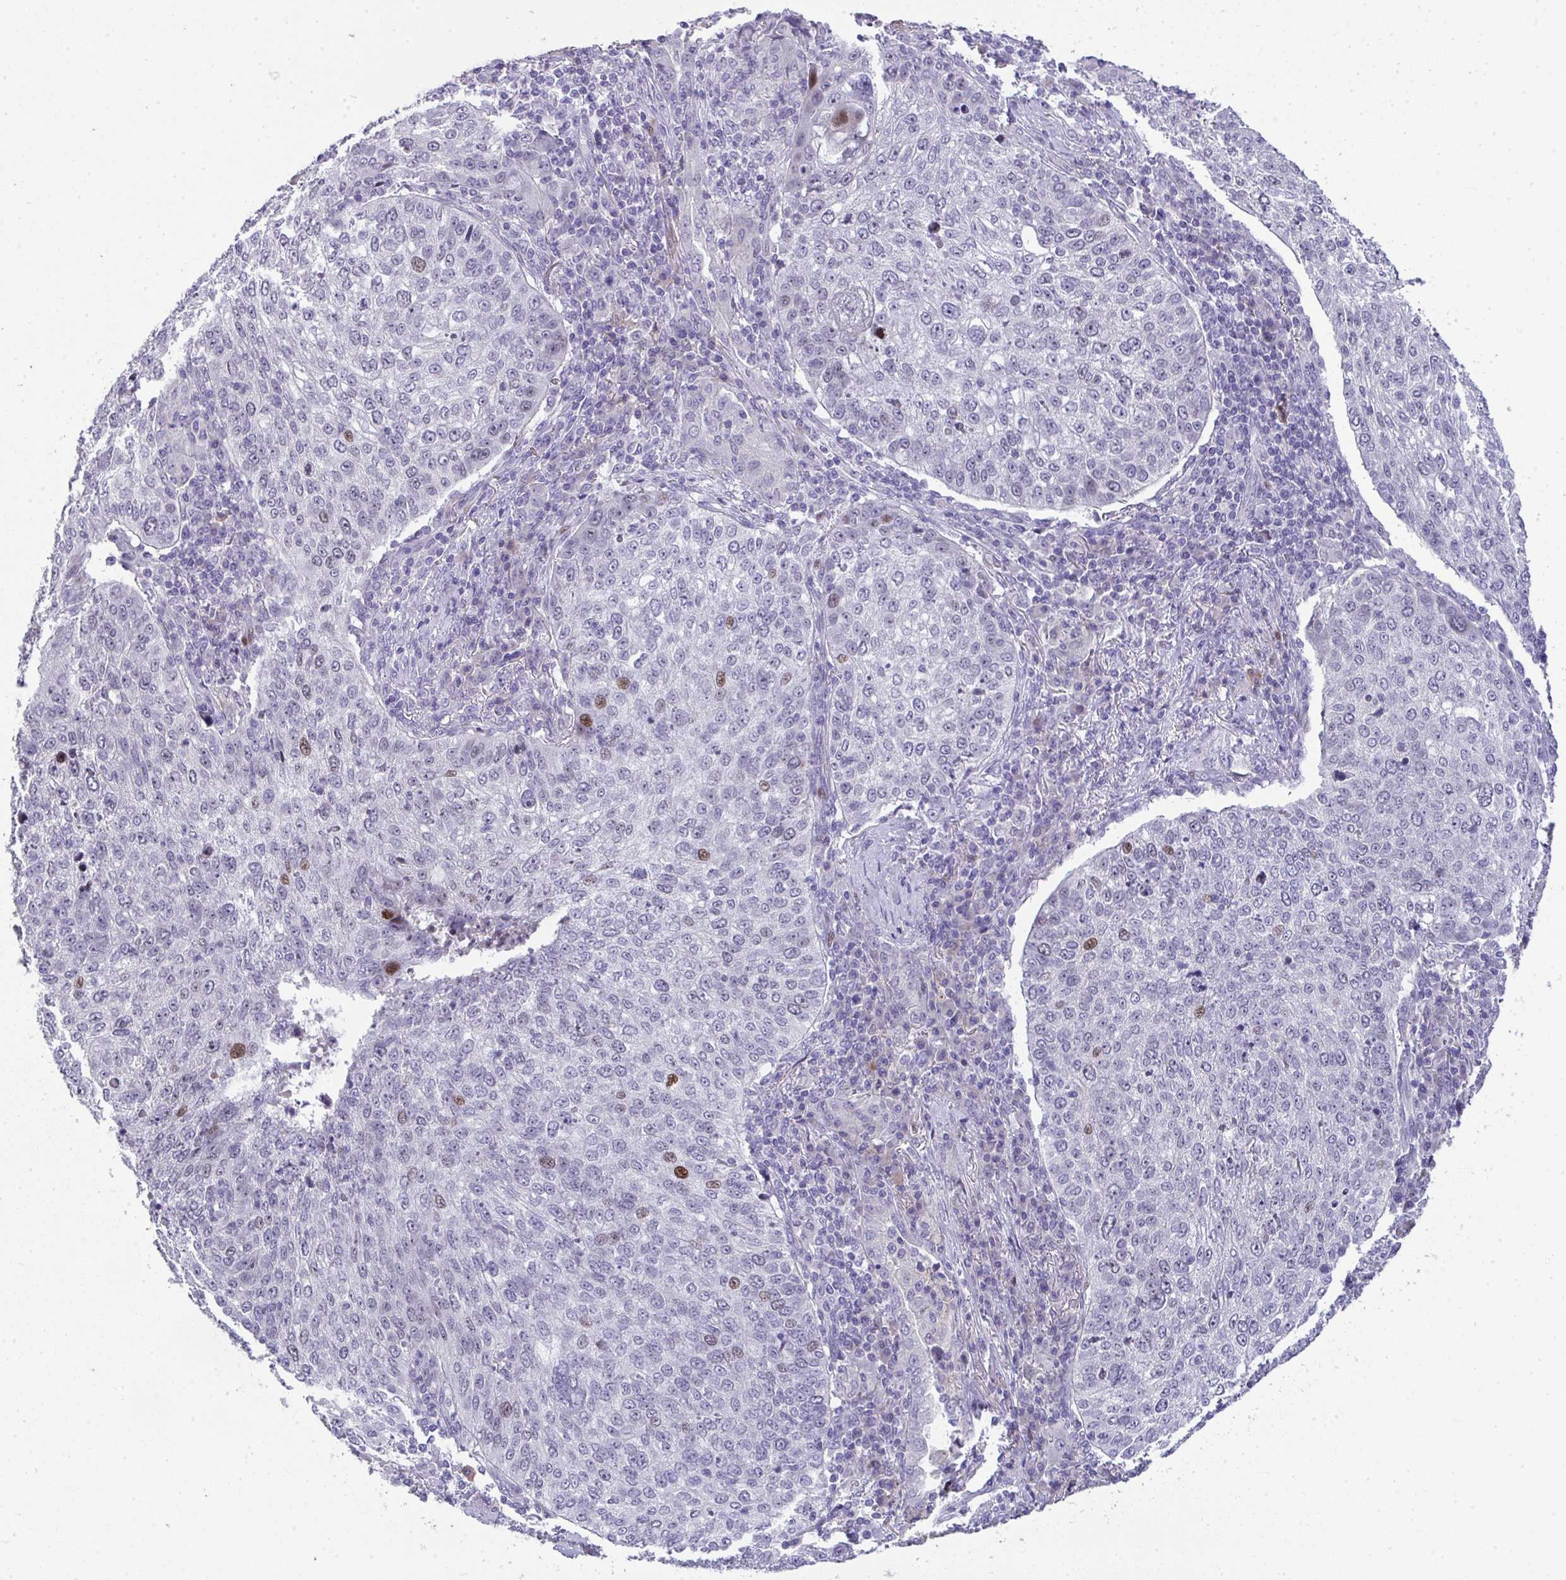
{"staining": {"intensity": "moderate", "quantity": "<25%", "location": "nuclear"}, "tissue": "lung cancer", "cell_type": "Tumor cells", "image_type": "cancer", "snomed": [{"axis": "morphology", "description": "Squamous cell carcinoma, NOS"}, {"axis": "topography", "description": "Lung"}], "caption": "A brown stain shows moderate nuclear positivity of a protein in lung squamous cell carcinoma tumor cells.", "gene": "GALNT16", "patient": {"sex": "male", "age": 63}}